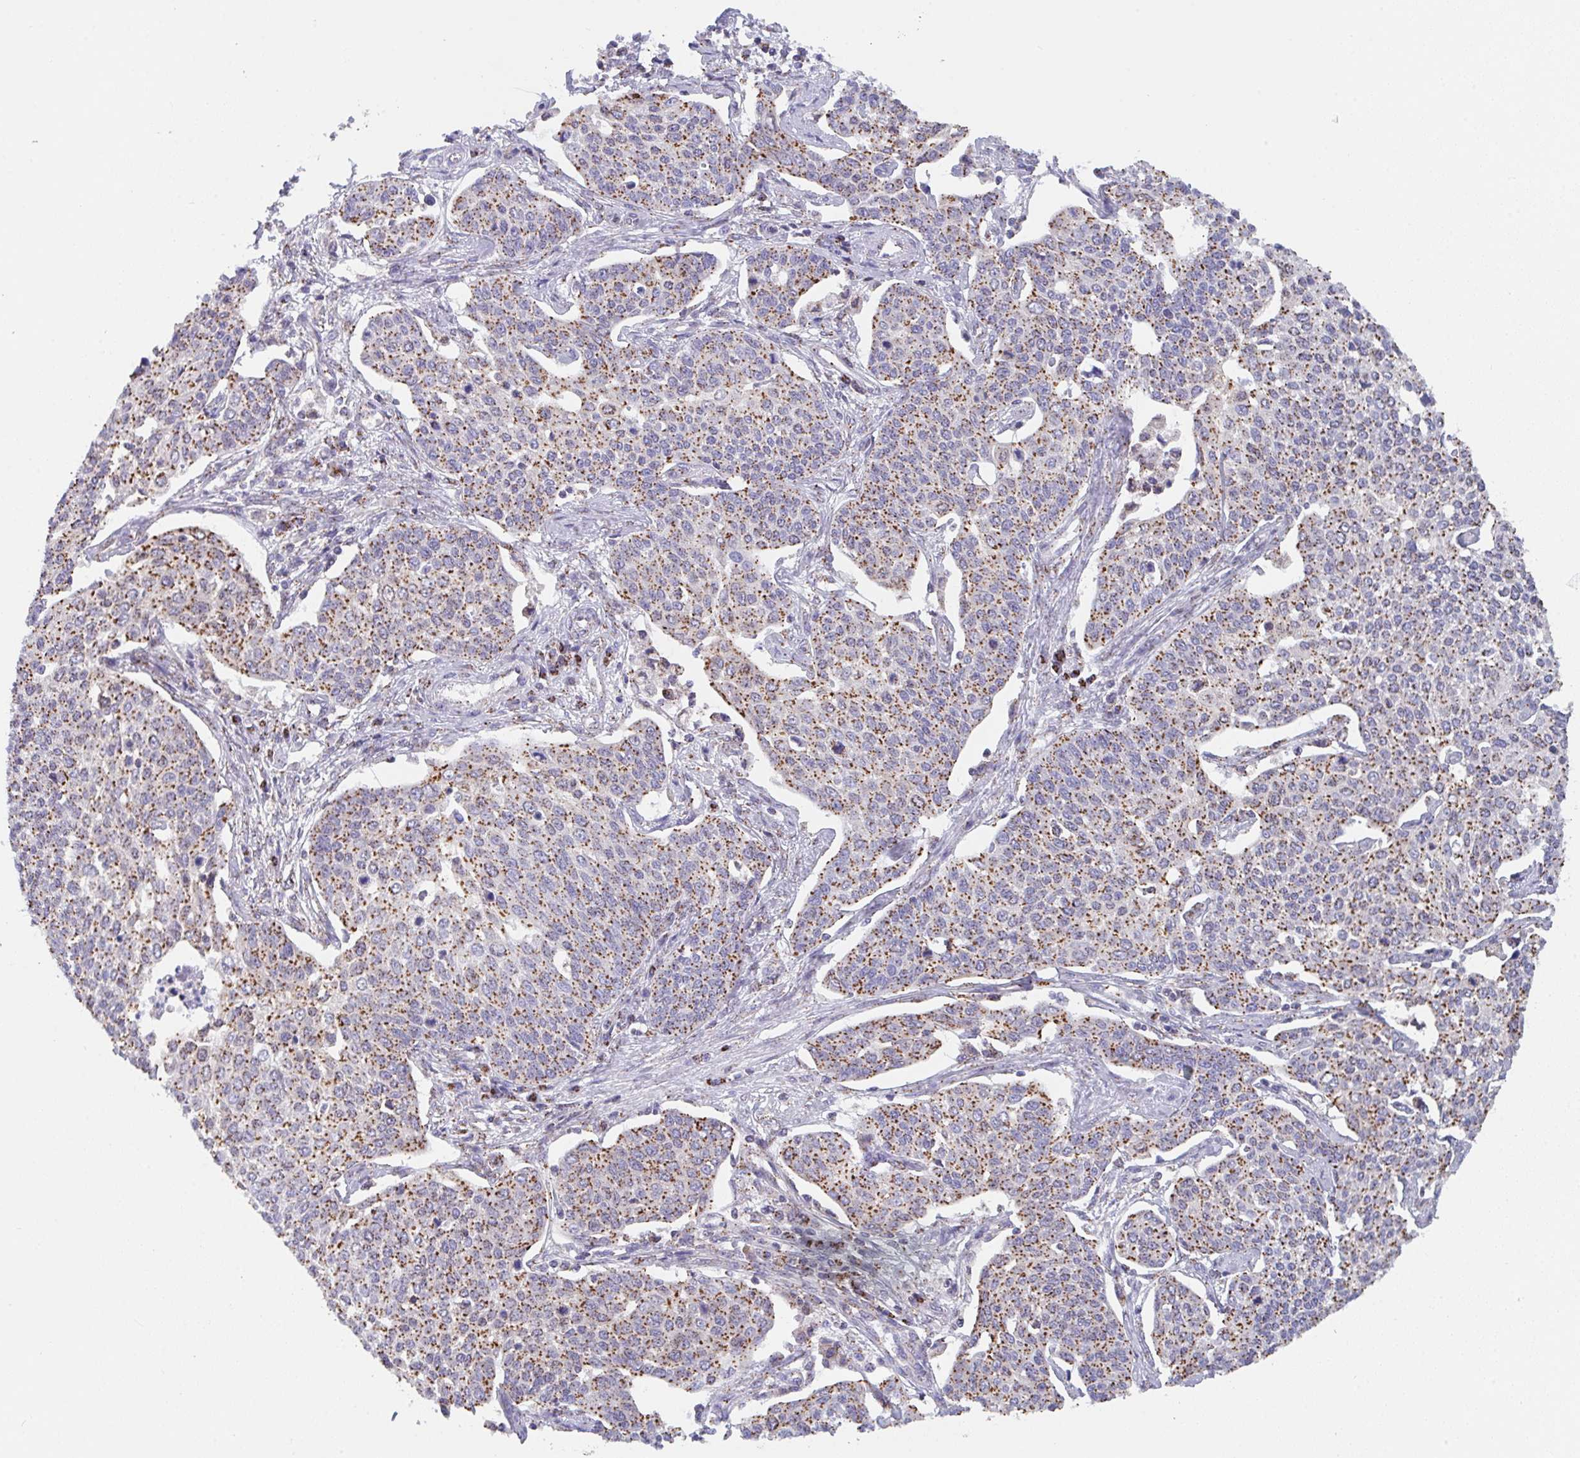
{"staining": {"intensity": "moderate", "quantity": ">75%", "location": "cytoplasmic/membranous"}, "tissue": "cervical cancer", "cell_type": "Tumor cells", "image_type": "cancer", "snomed": [{"axis": "morphology", "description": "Squamous cell carcinoma, NOS"}, {"axis": "topography", "description": "Cervix"}], "caption": "Cervical cancer stained with DAB immunohistochemistry demonstrates medium levels of moderate cytoplasmic/membranous staining in about >75% of tumor cells.", "gene": "PROSER3", "patient": {"sex": "female", "age": 34}}